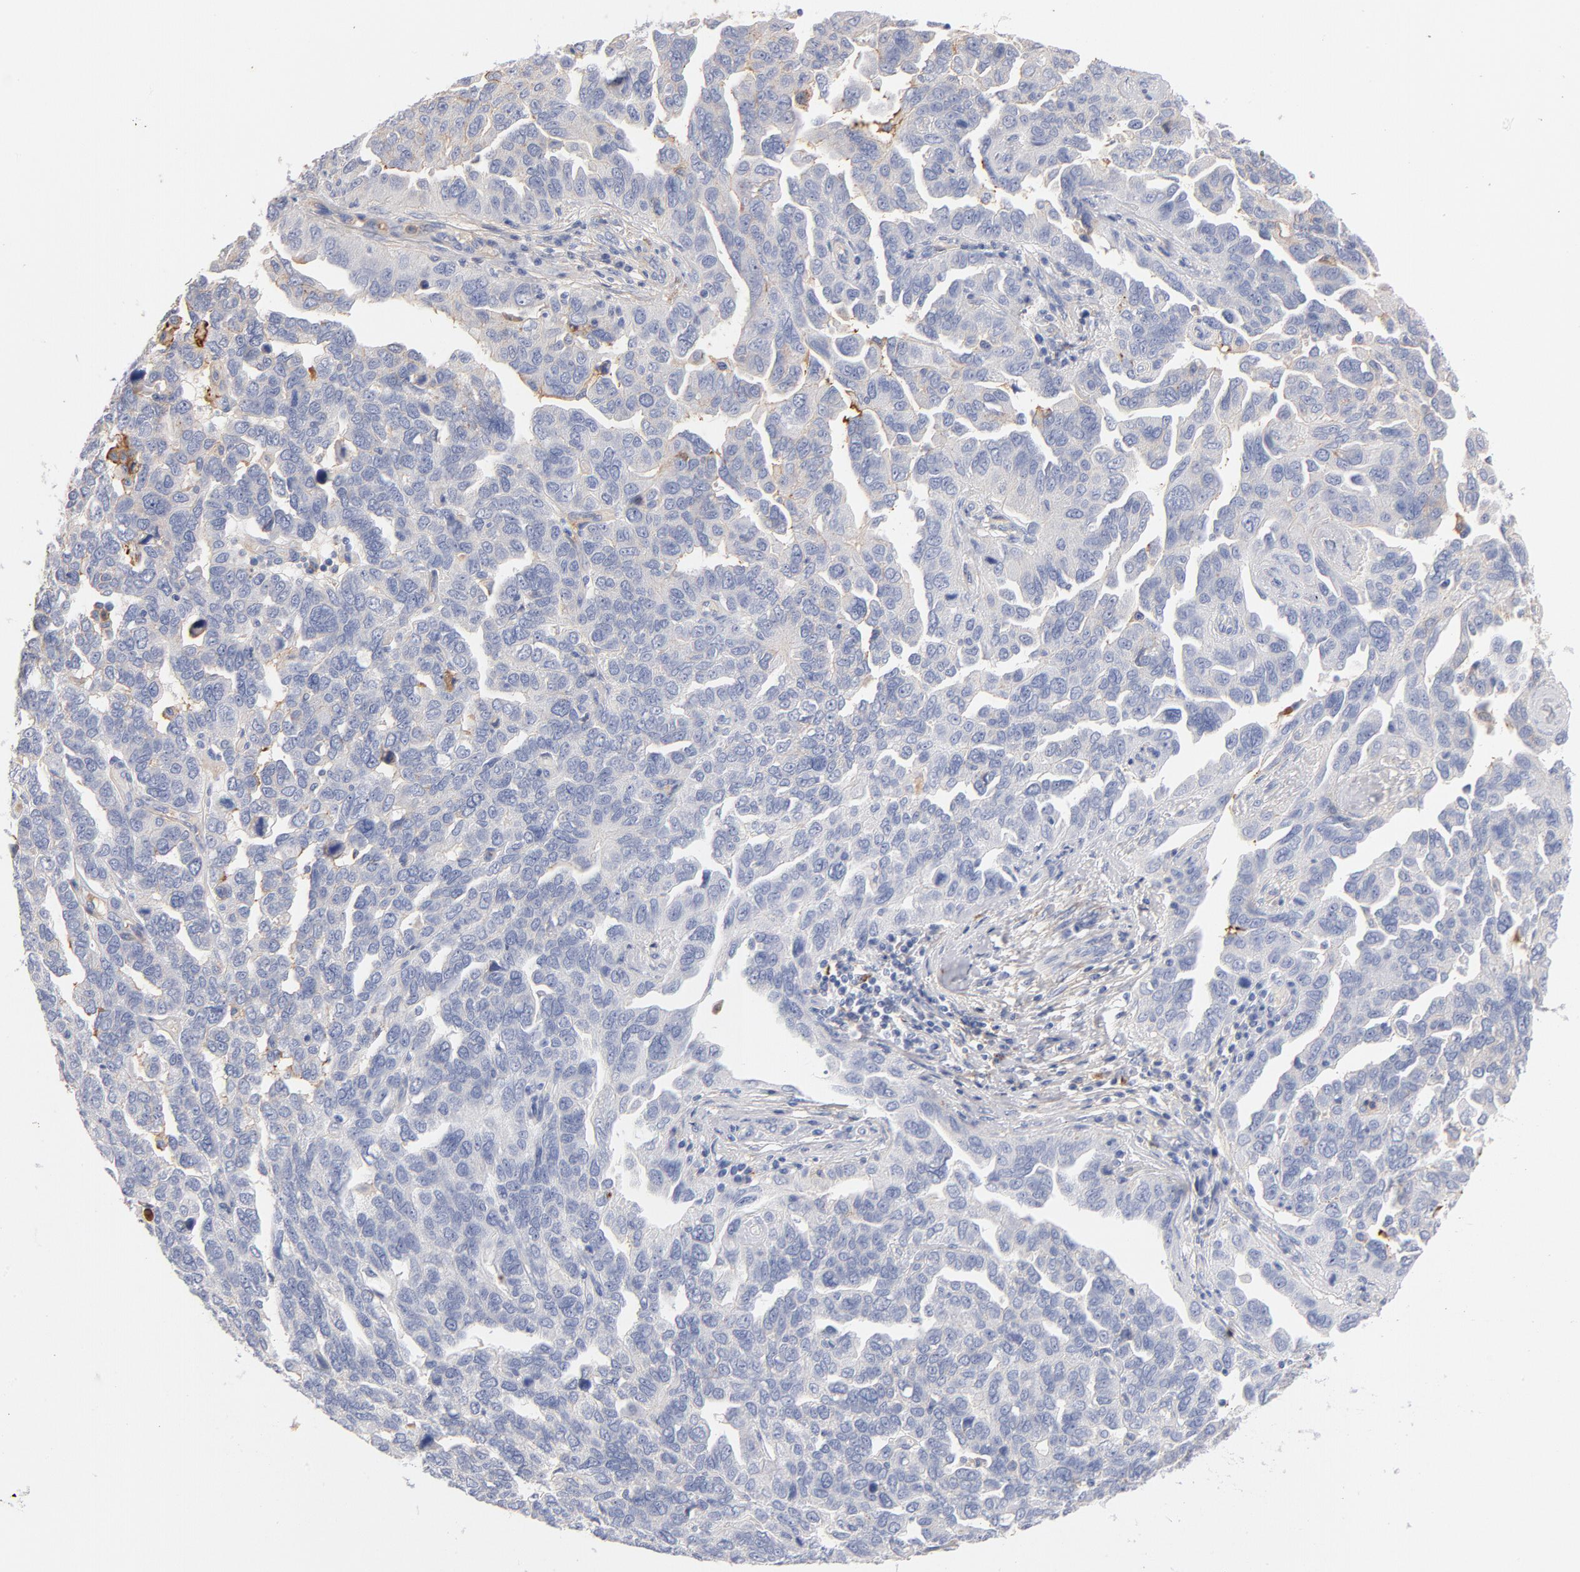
{"staining": {"intensity": "moderate", "quantity": "25%-75%", "location": "cytoplasmic/membranous"}, "tissue": "ovarian cancer", "cell_type": "Tumor cells", "image_type": "cancer", "snomed": [{"axis": "morphology", "description": "Cystadenocarcinoma, serous, NOS"}, {"axis": "topography", "description": "Ovary"}], "caption": "Tumor cells exhibit moderate cytoplasmic/membranous staining in approximately 25%-75% of cells in ovarian serous cystadenocarcinoma. The protein of interest is shown in brown color, while the nuclei are stained blue.", "gene": "C3", "patient": {"sex": "female", "age": 64}}